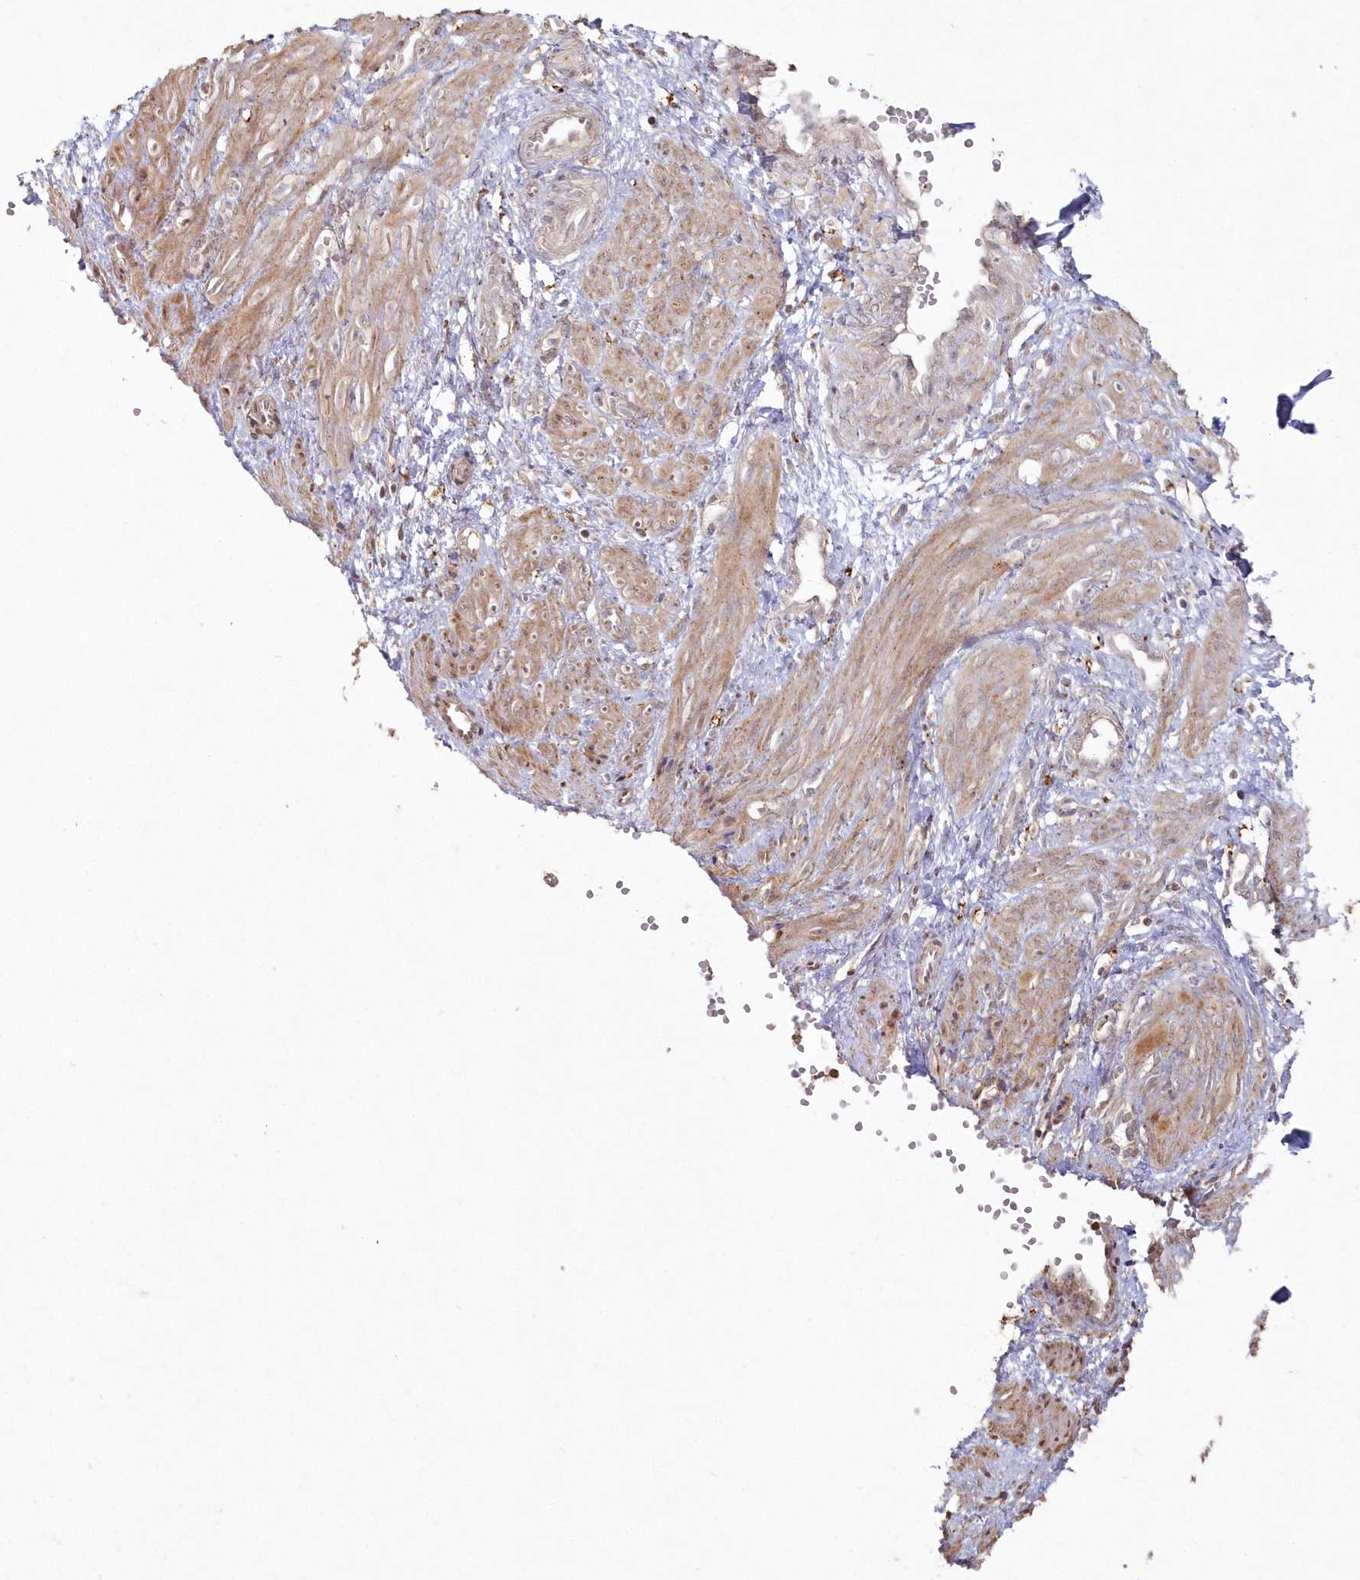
{"staining": {"intensity": "moderate", "quantity": ">75%", "location": "cytoplasmic/membranous"}, "tissue": "smooth muscle", "cell_type": "Smooth muscle cells", "image_type": "normal", "snomed": [{"axis": "morphology", "description": "Normal tissue, NOS"}, {"axis": "topography", "description": "Endometrium"}], "caption": "Benign smooth muscle reveals moderate cytoplasmic/membranous staining in approximately >75% of smooth muscle cells (brown staining indicates protein expression, while blue staining denotes nuclei)..", "gene": "ARSB", "patient": {"sex": "female", "age": 33}}